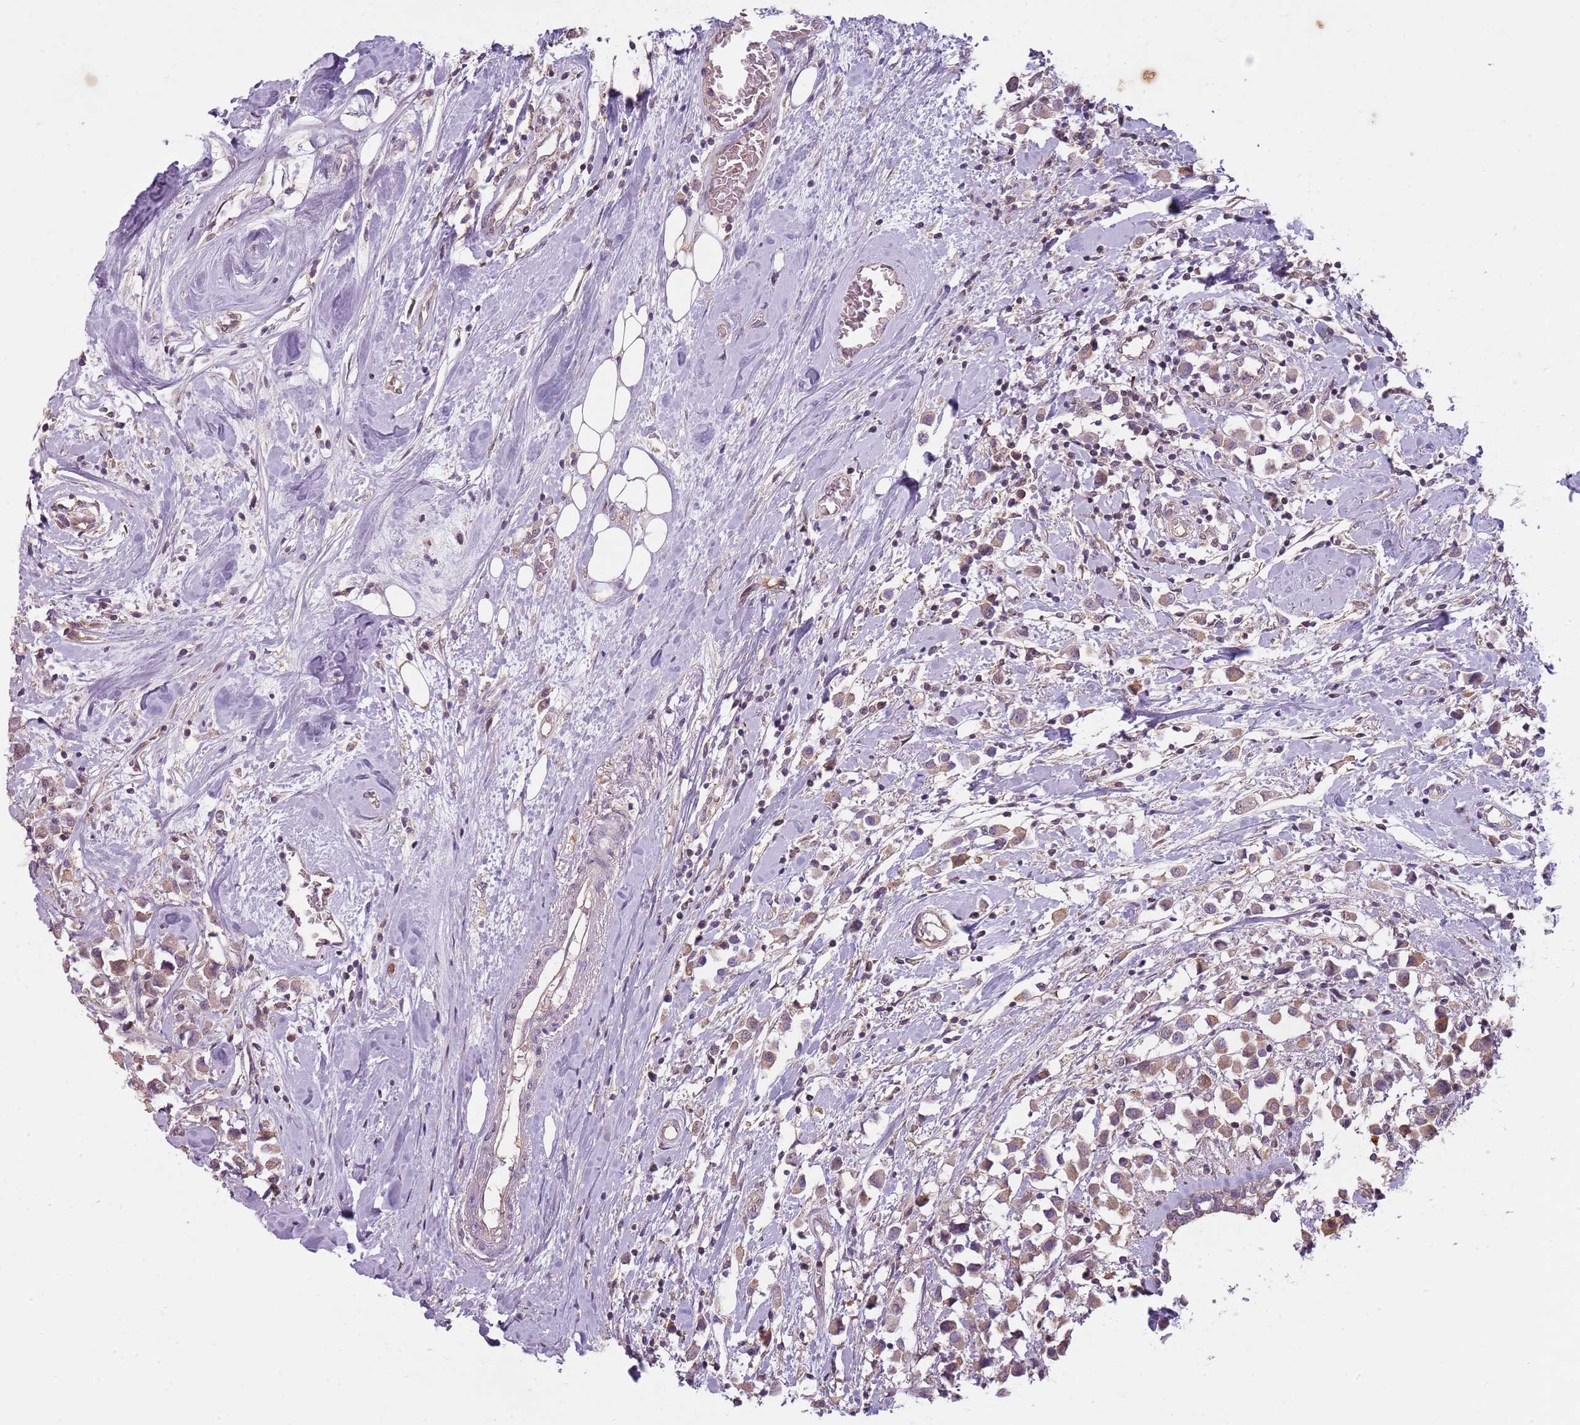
{"staining": {"intensity": "weak", "quantity": ">75%", "location": "cytoplasmic/membranous"}, "tissue": "breast cancer", "cell_type": "Tumor cells", "image_type": "cancer", "snomed": [{"axis": "morphology", "description": "Duct carcinoma"}, {"axis": "topography", "description": "Breast"}], "caption": "Breast cancer tissue shows weak cytoplasmic/membranous staining in about >75% of tumor cells, visualized by immunohistochemistry.", "gene": "TEKT4", "patient": {"sex": "female", "age": 61}}